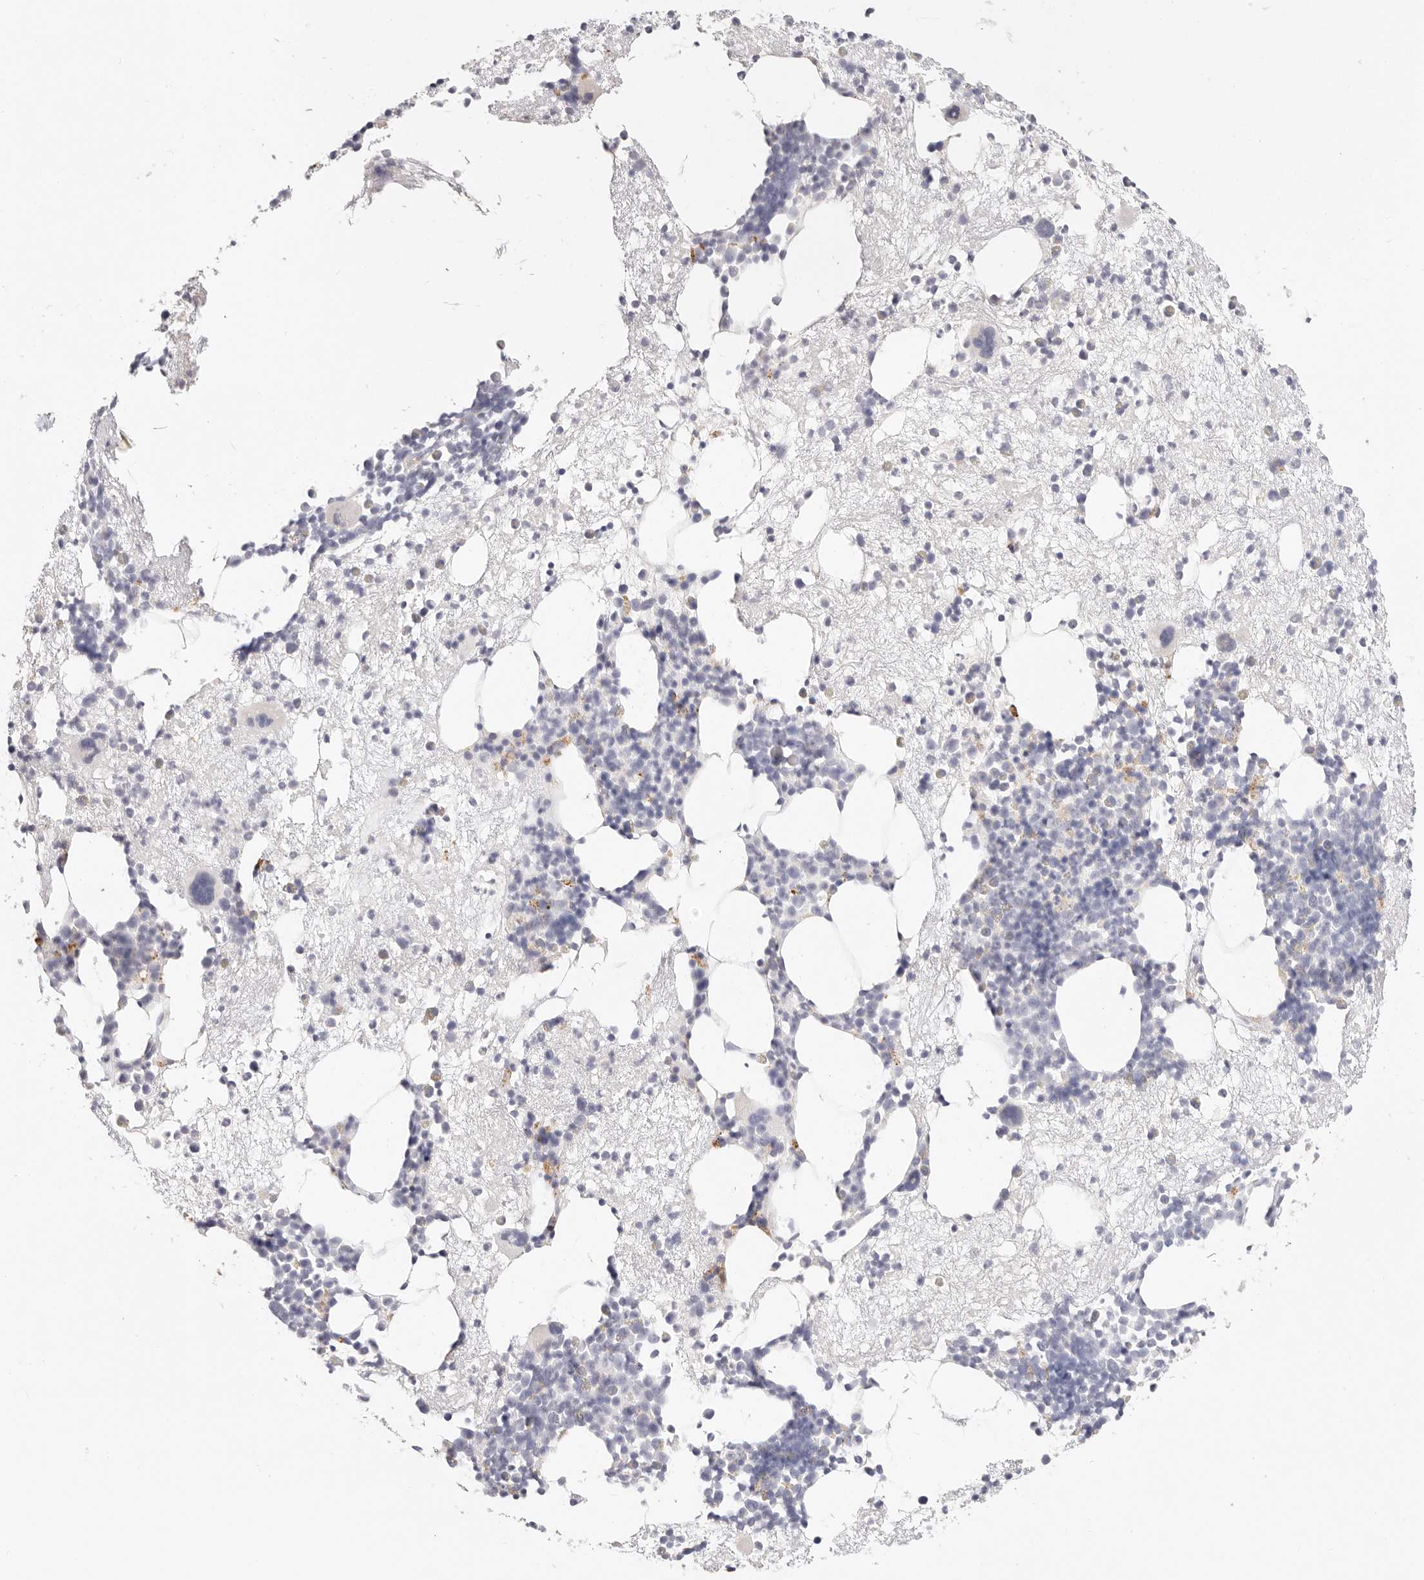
{"staining": {"intensity": "weak", "quantity": "<25%", "location": "cytoplasmic/membranous"}, "tissue": "bone marrow", "cell_type": "Hematopoietic cells", "image_type": "normal", "snomed": [{"axis": "morphology", "description": "Normal tissue, NOS"}, {"axis": "topography", "description": "Bone marrow"}], "caption": "Hematopoietic cells are negative for protein expression in benign human bone marrow. (Stains: DAB (3,3'-diaminobenzidine) immunohistochemistry with hematoxylin counter stain, Microscopy: brightfield microscopy at high magnification).", "gene": "STKLD1", "patient": {"sex": "male", "age": 54}}